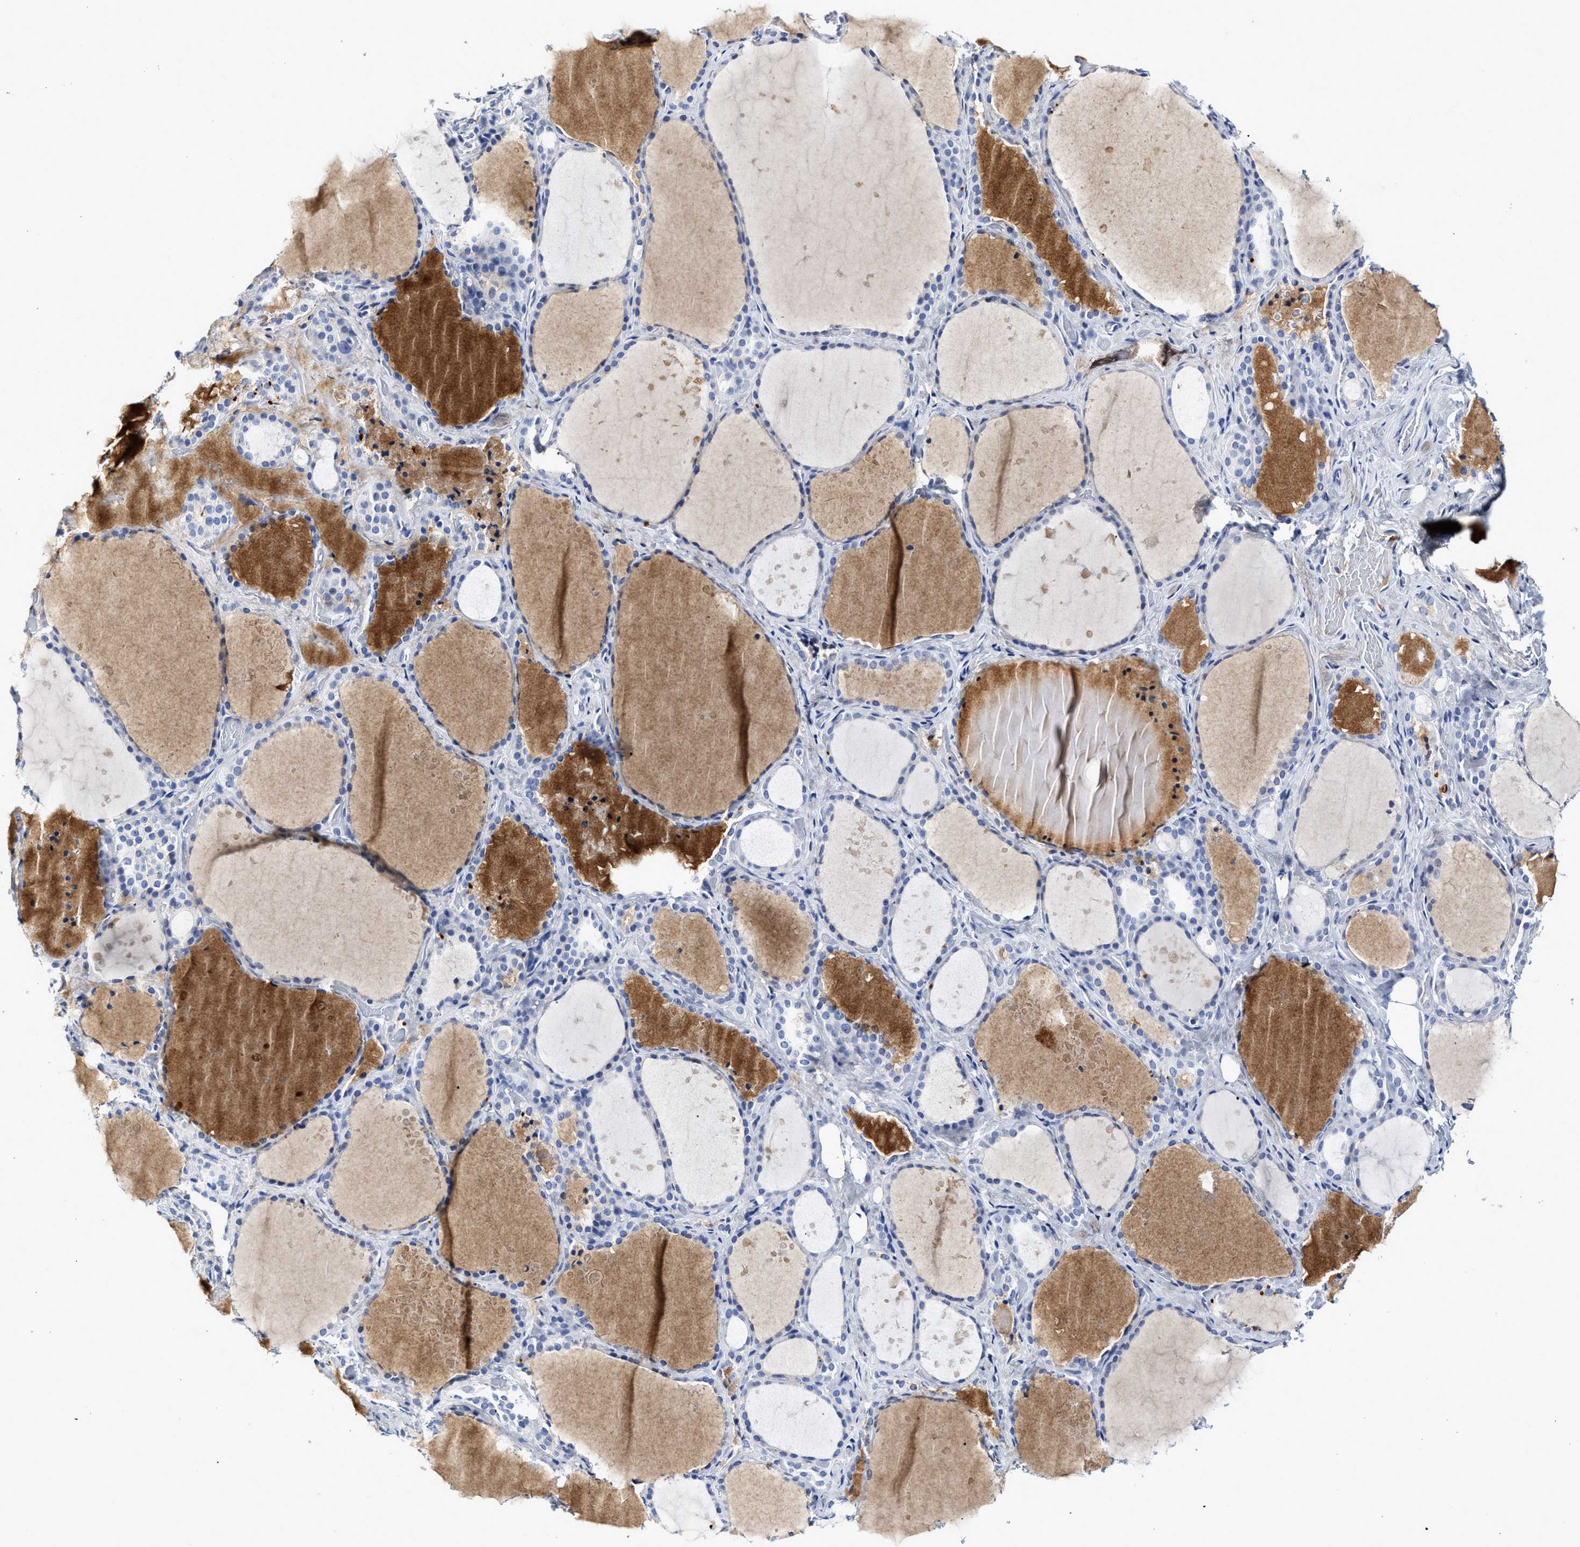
{"staining": {"intensity": "negative", "quantity": "none", "location": "none"}, "tissue": "thyroid gland", "cell_type": "Glandular cells", "image_type": "normal", "snomed": [{"axis": "morphology", "description": "Normal tissue, NOS"}, {"axis": "topography", "description": "Thyroid gland"}], "caption": "Thyroid gland stained for a protein using IHC reveals no positivity glandular cells.", "gene": "C2", "patient": {"sex": "female", "age": 44}}